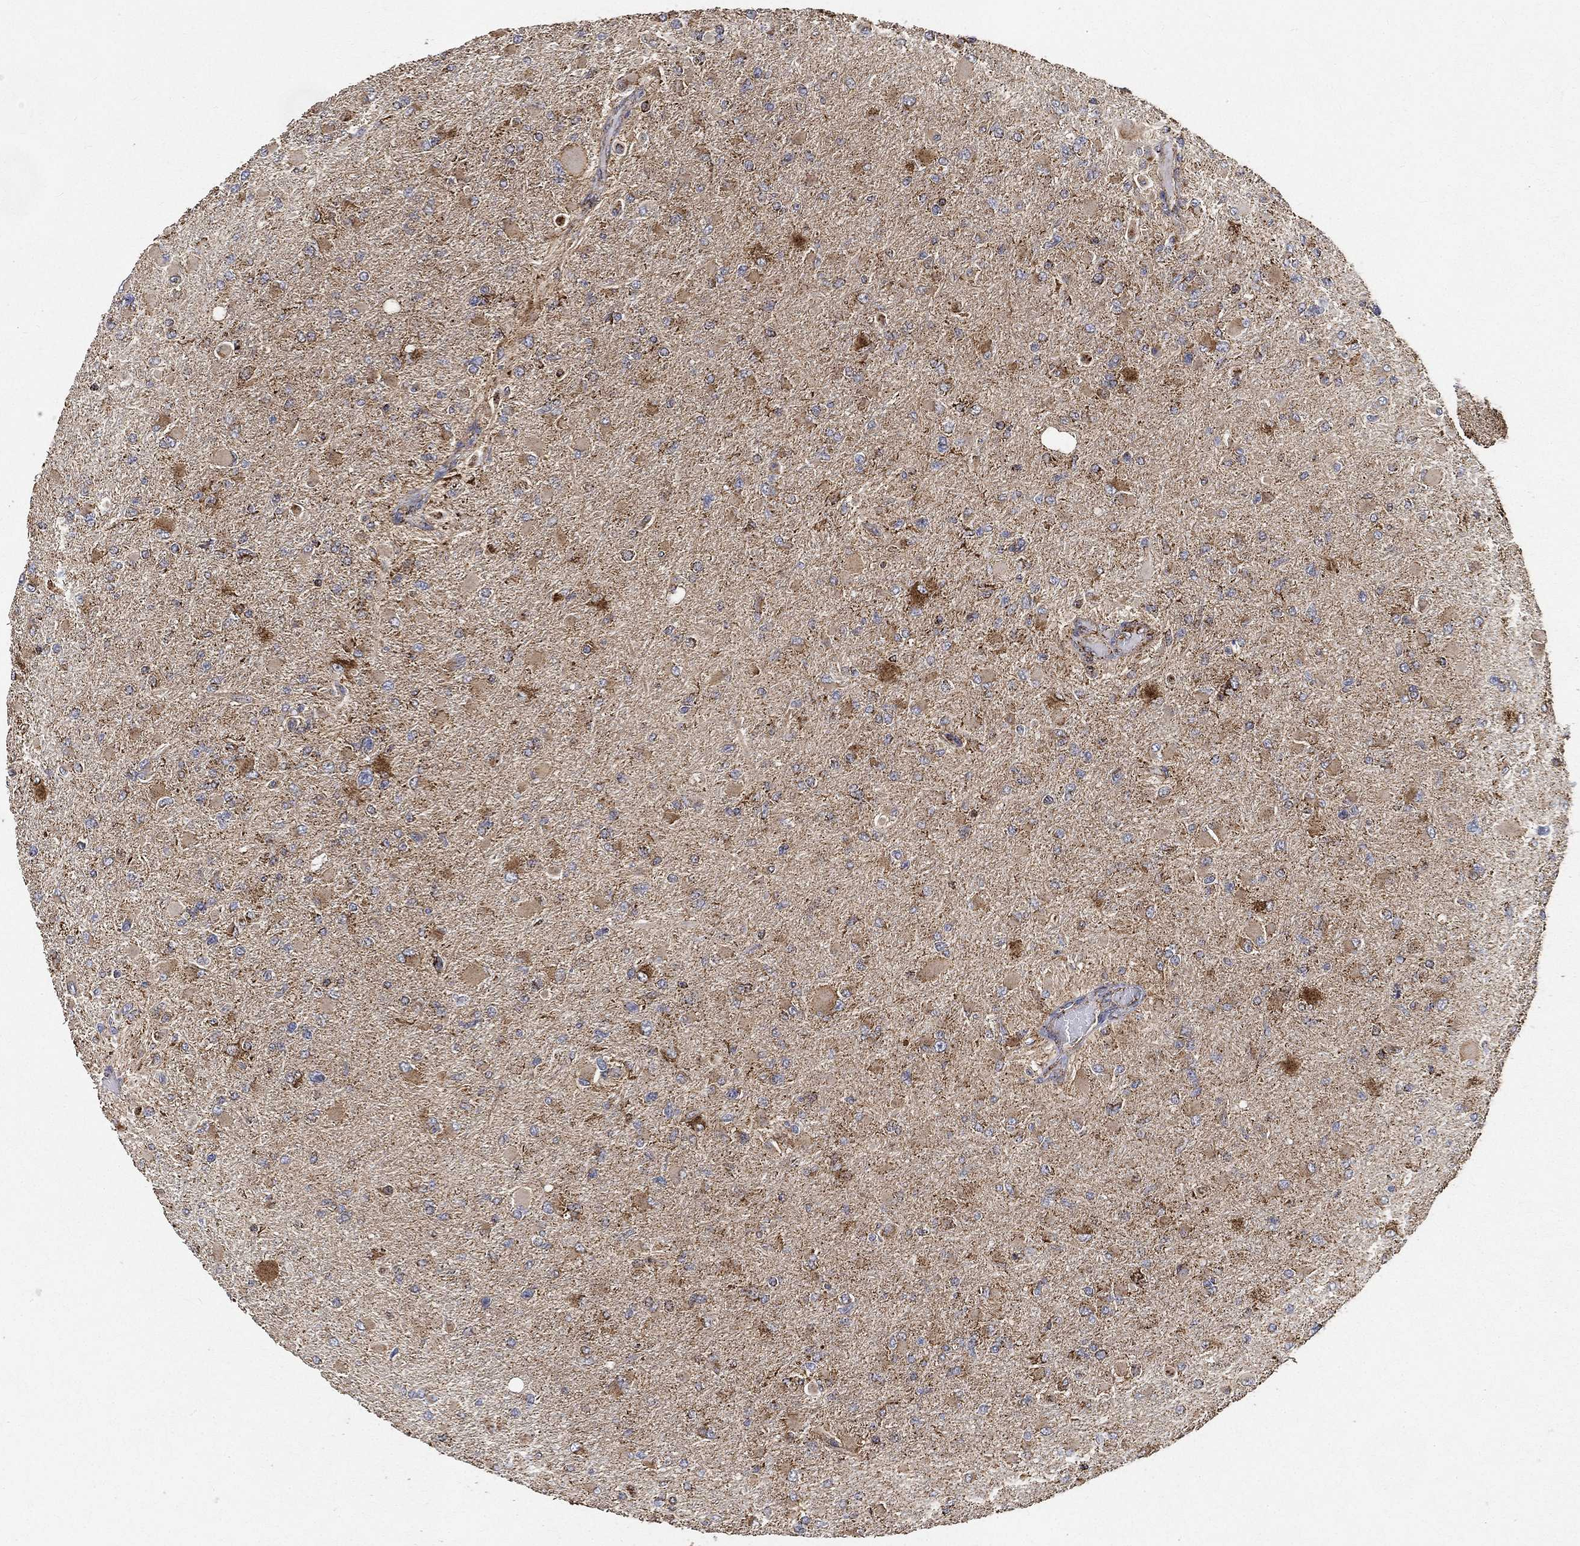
{"staining": {"intensity": "moderate", "quantity": "25%-75%", "location": "cytoplasmic/membranous"}, "tissue": "glioma", "cell_type": "Tumor cells", "image_type": "cancer", "snomed": [{"axis": "morphology", "description": "Glioma, malignant, High grade"}, {"axis": "topography", "description": "Cerebral cortex"}], "caption": "An immunohistochemistry micrograph of tumor tissue is shown. Protein staining in brown highlights moderate cytoplasmic/membranous positivity in glioma within tumor cells. The staining was performed using DAB (3,3'-diaminobenzidine), with brown indicating positive protein expression. Nuclei are stained blue with hematoxylin.", "gene": "SLC38A7", "patient": {"sex": "female", "age": 36}}